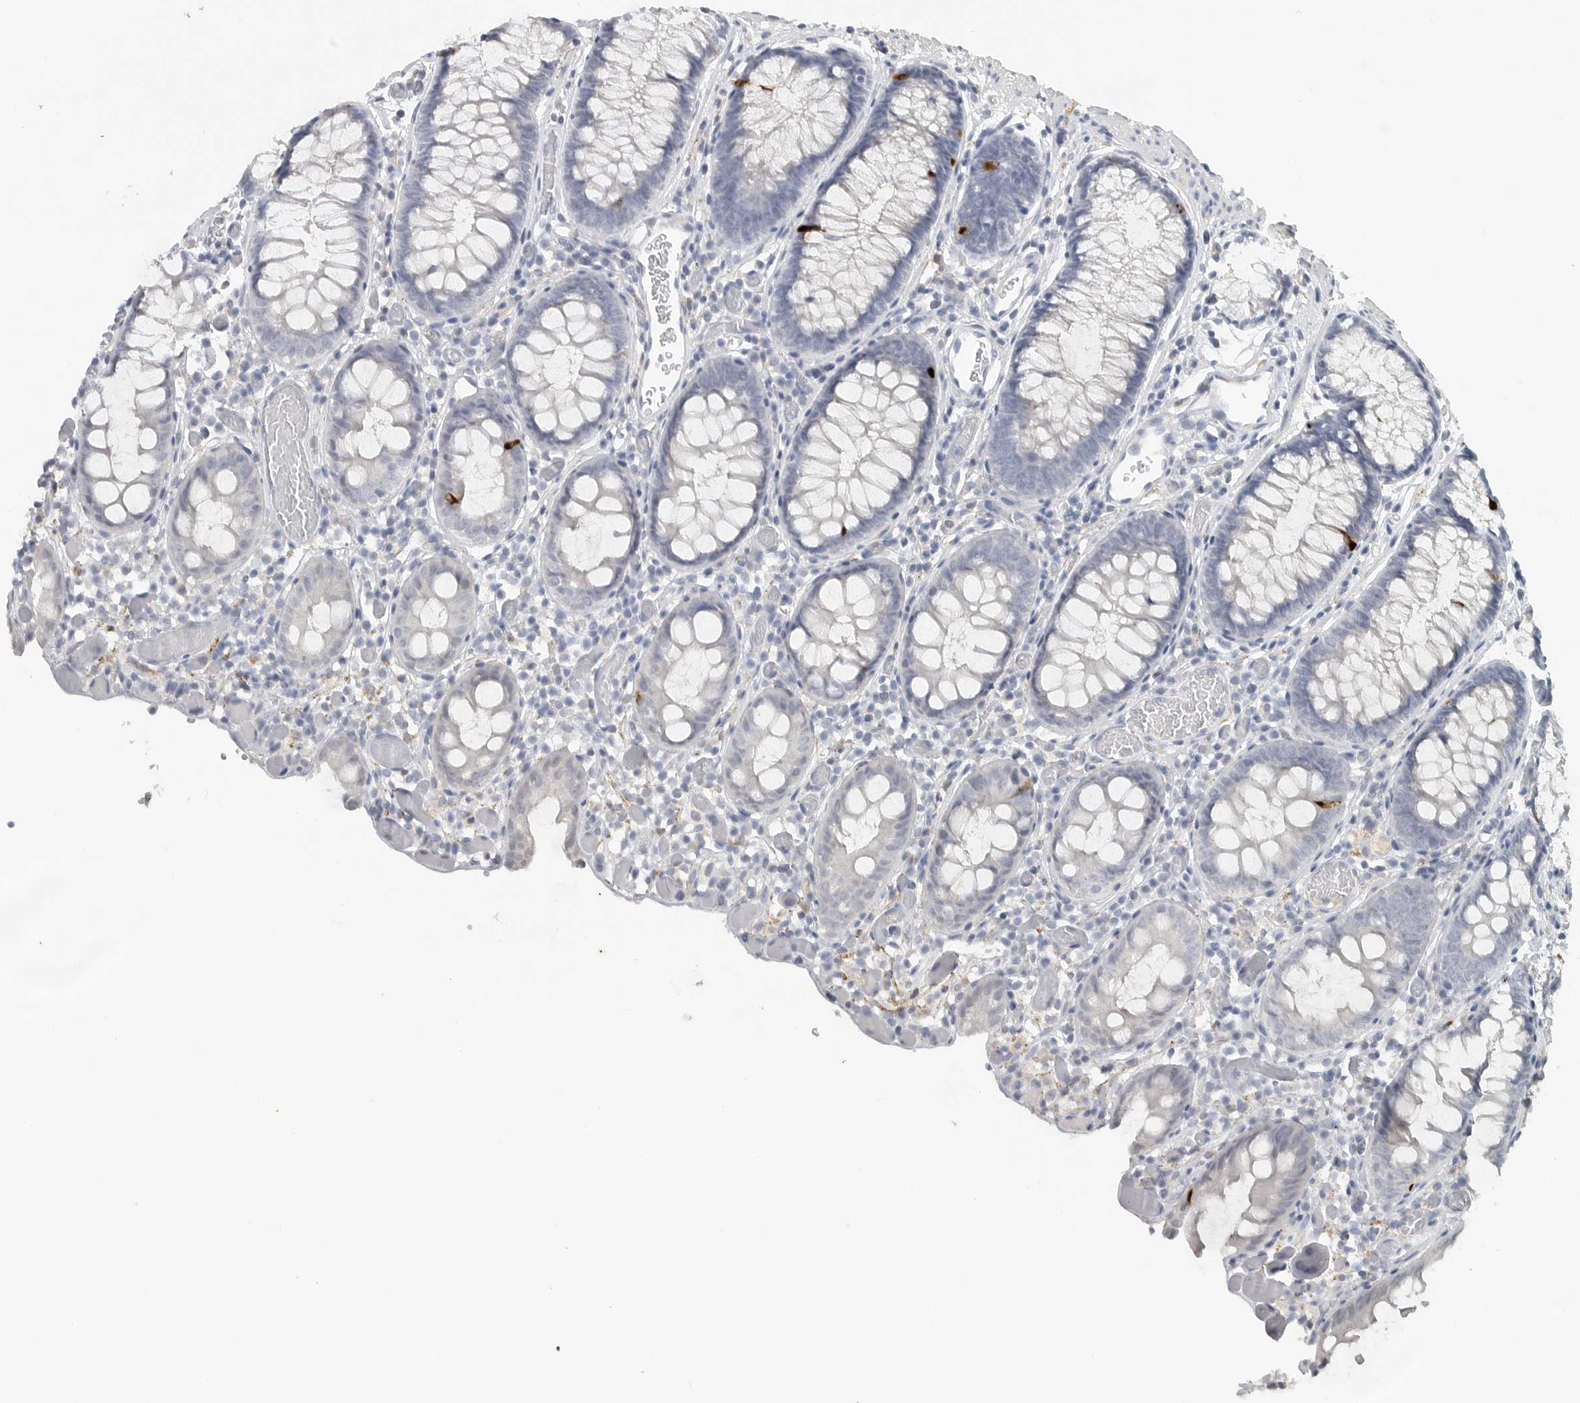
{"staining": {"intensity": "negative", "quantity": "none", "location": "none"}, "tissue": "colon", "cell_type": "Endothelial cells", "image_type": "normal", "snomed": [{"axis": "morphology", "description": "Normal tissue, NOS"}, {"axis": "topography", "description": "Colon"}], "caption": "This is a micrograph of IHC staining of unremarkable colon, which shows no staining in endothelial cells.", "gene": "PAM", "patient": {"sex": "male", "age": 14}}